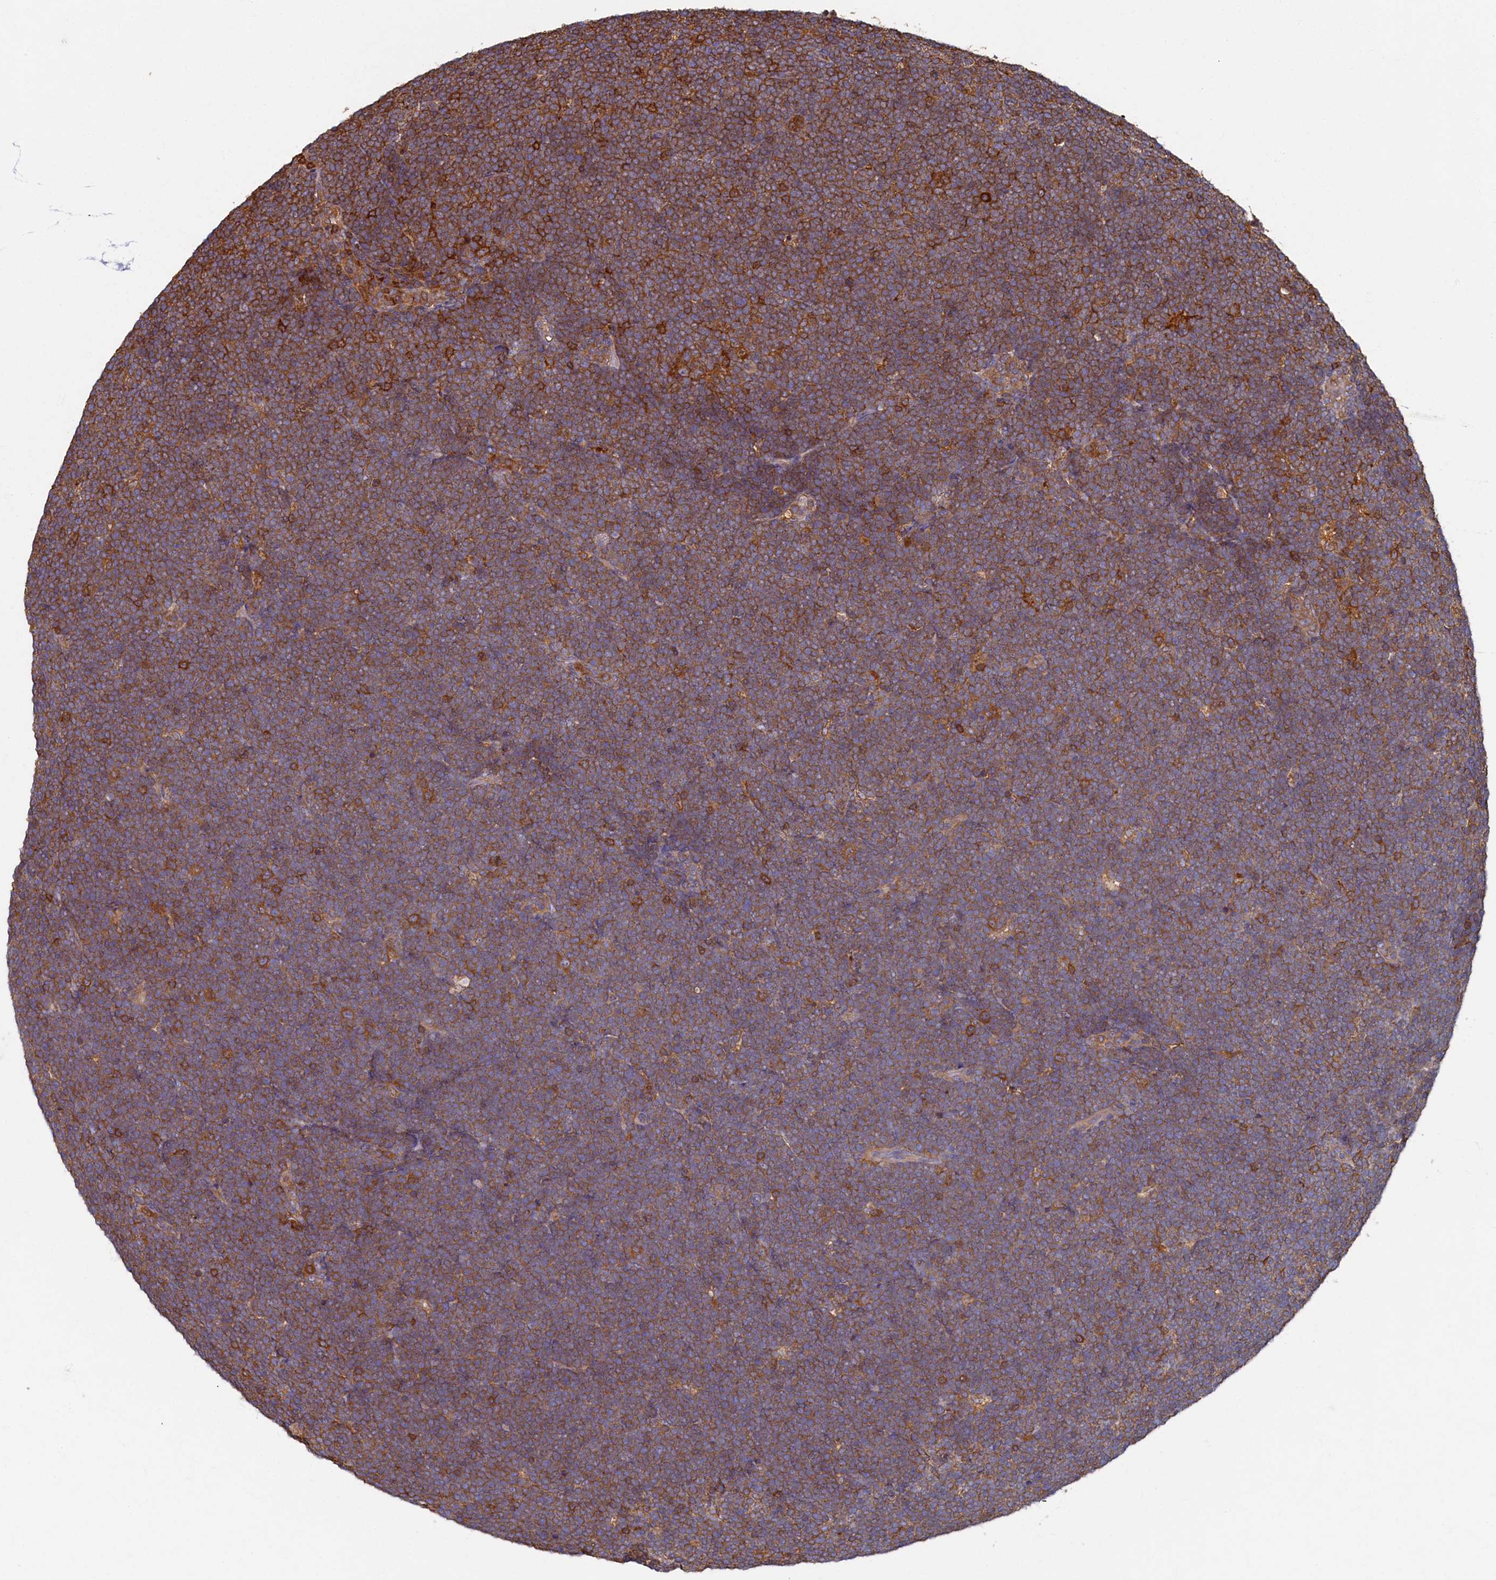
{"staining": {"intensity": "moderate", "quantity": ">75%", "location": "cytoplasmic/membranous"}, "tissue": "lymphoma", "cell_type": "Tumor cells", "image_type": "cancer", "snomed": [{"axis": "morphology", "description": "Malignant lymphoma, non-Hodgkin's type, High grade"}, {"axis": "topography", "description": "Lymph node"}], "caption": "IHC staining of lymphoma, which reveals medium levels of moderate cytoplasmic/membranous expression in approximately >75% of tumor cells indicating moderate cytoplasmic/membranous protein positivity. The staining was performed using DAB (brown) for protein detection and nuclei were counterstained in hematoxylin (blue).", "gene": "TIMM8B", "patient": {"sex": "male", "age": 13}}